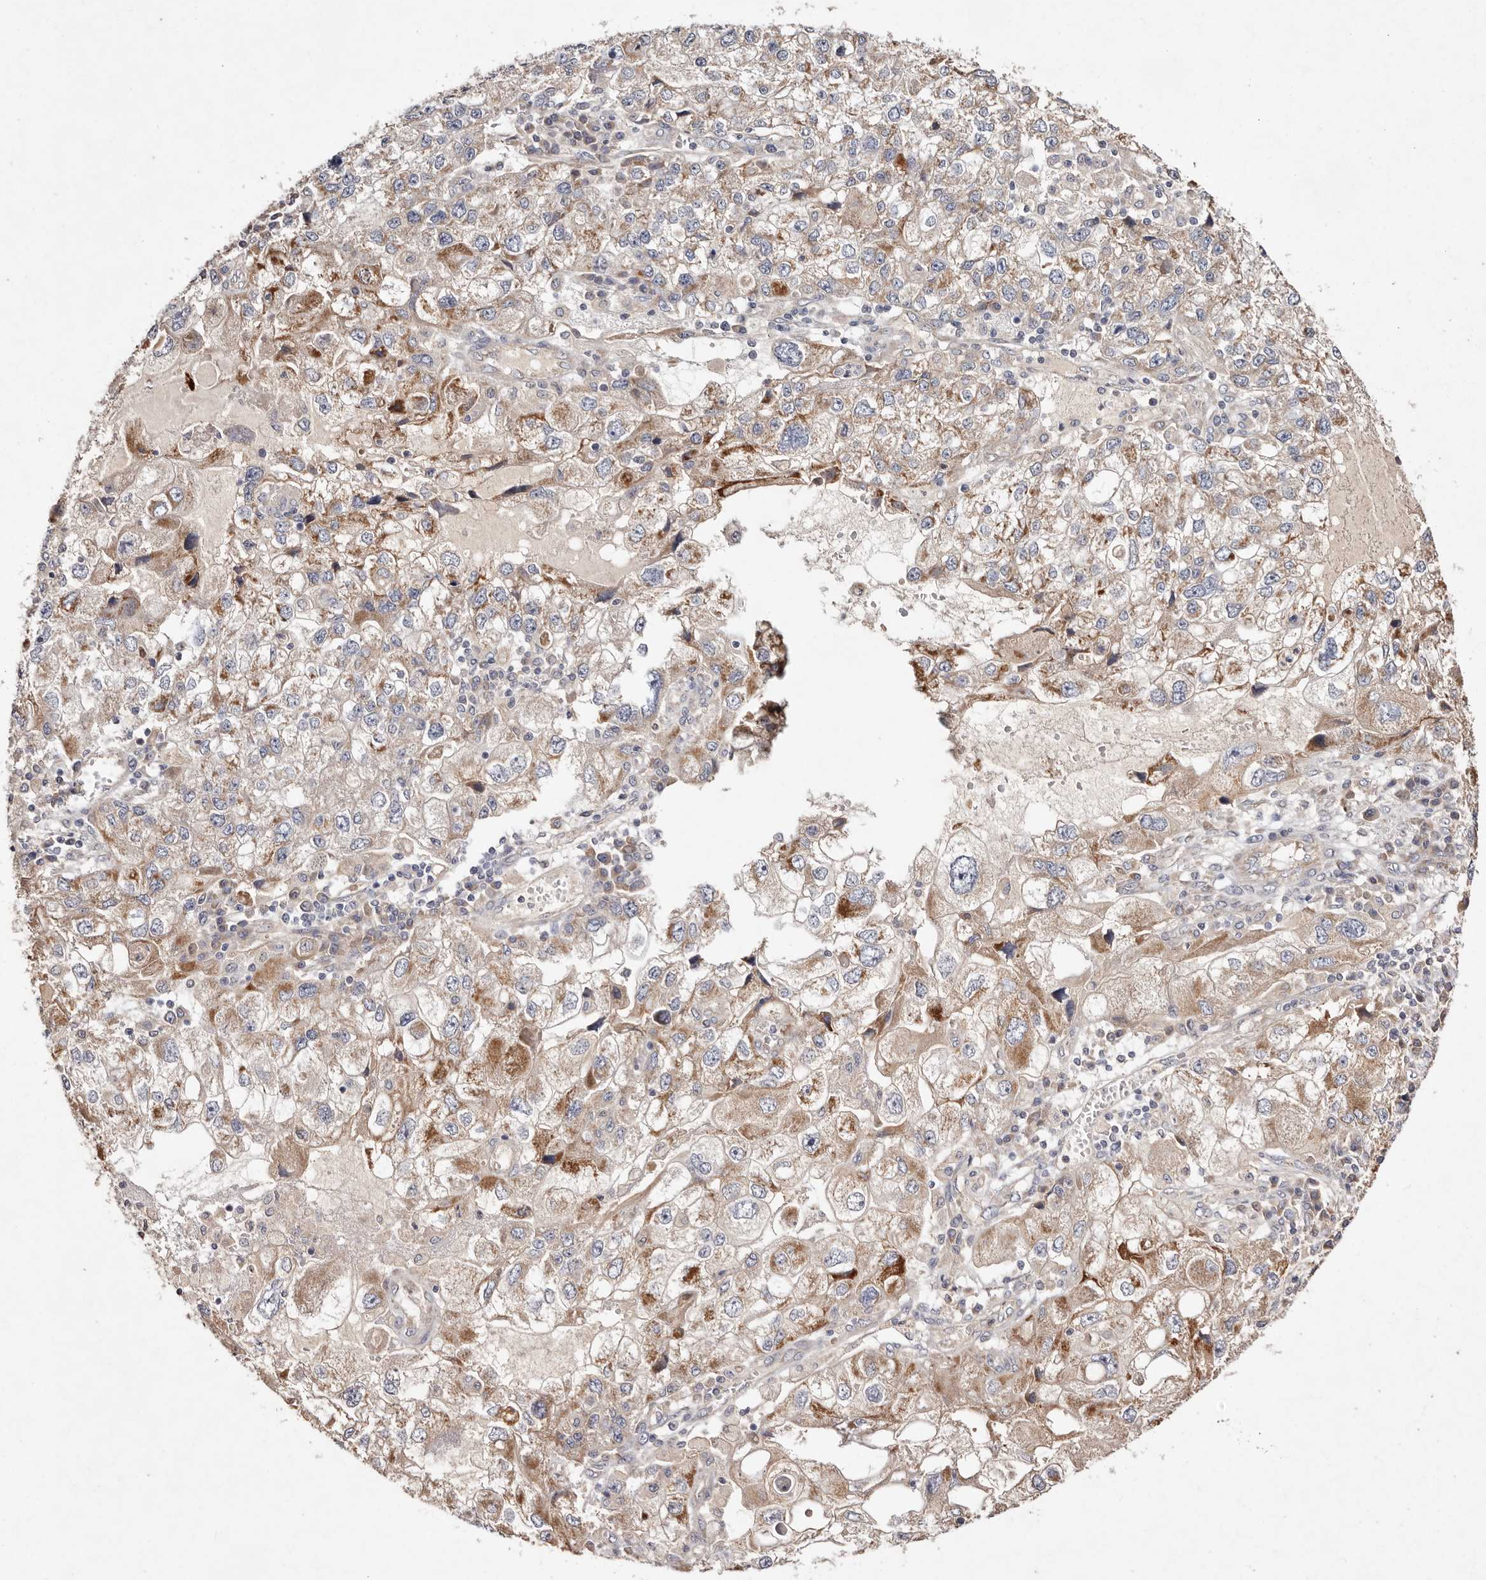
{"staining": {"intensity": "moderate", "quantity": "25%-75%", "location": "cytoplasmic/membranous"}, "tissue": "endometrial cancer", "cell_type": "Tumor cells", "image_type": "cancer", "snomed": [{"axis": "morphology", "description": "Adenocarcinoma, NOS"}, {"axis": "topography", "description": "Endometrium"}], "caption": "Brown immunohistochemical staining in adenocarcinoma (endometrial) exhibits moderate cytoplasmic/membranous staining in approximately 25%-75% of tumor cells.", "gene": "TSC2", "patient": {"sex": "female", "age": 49}}